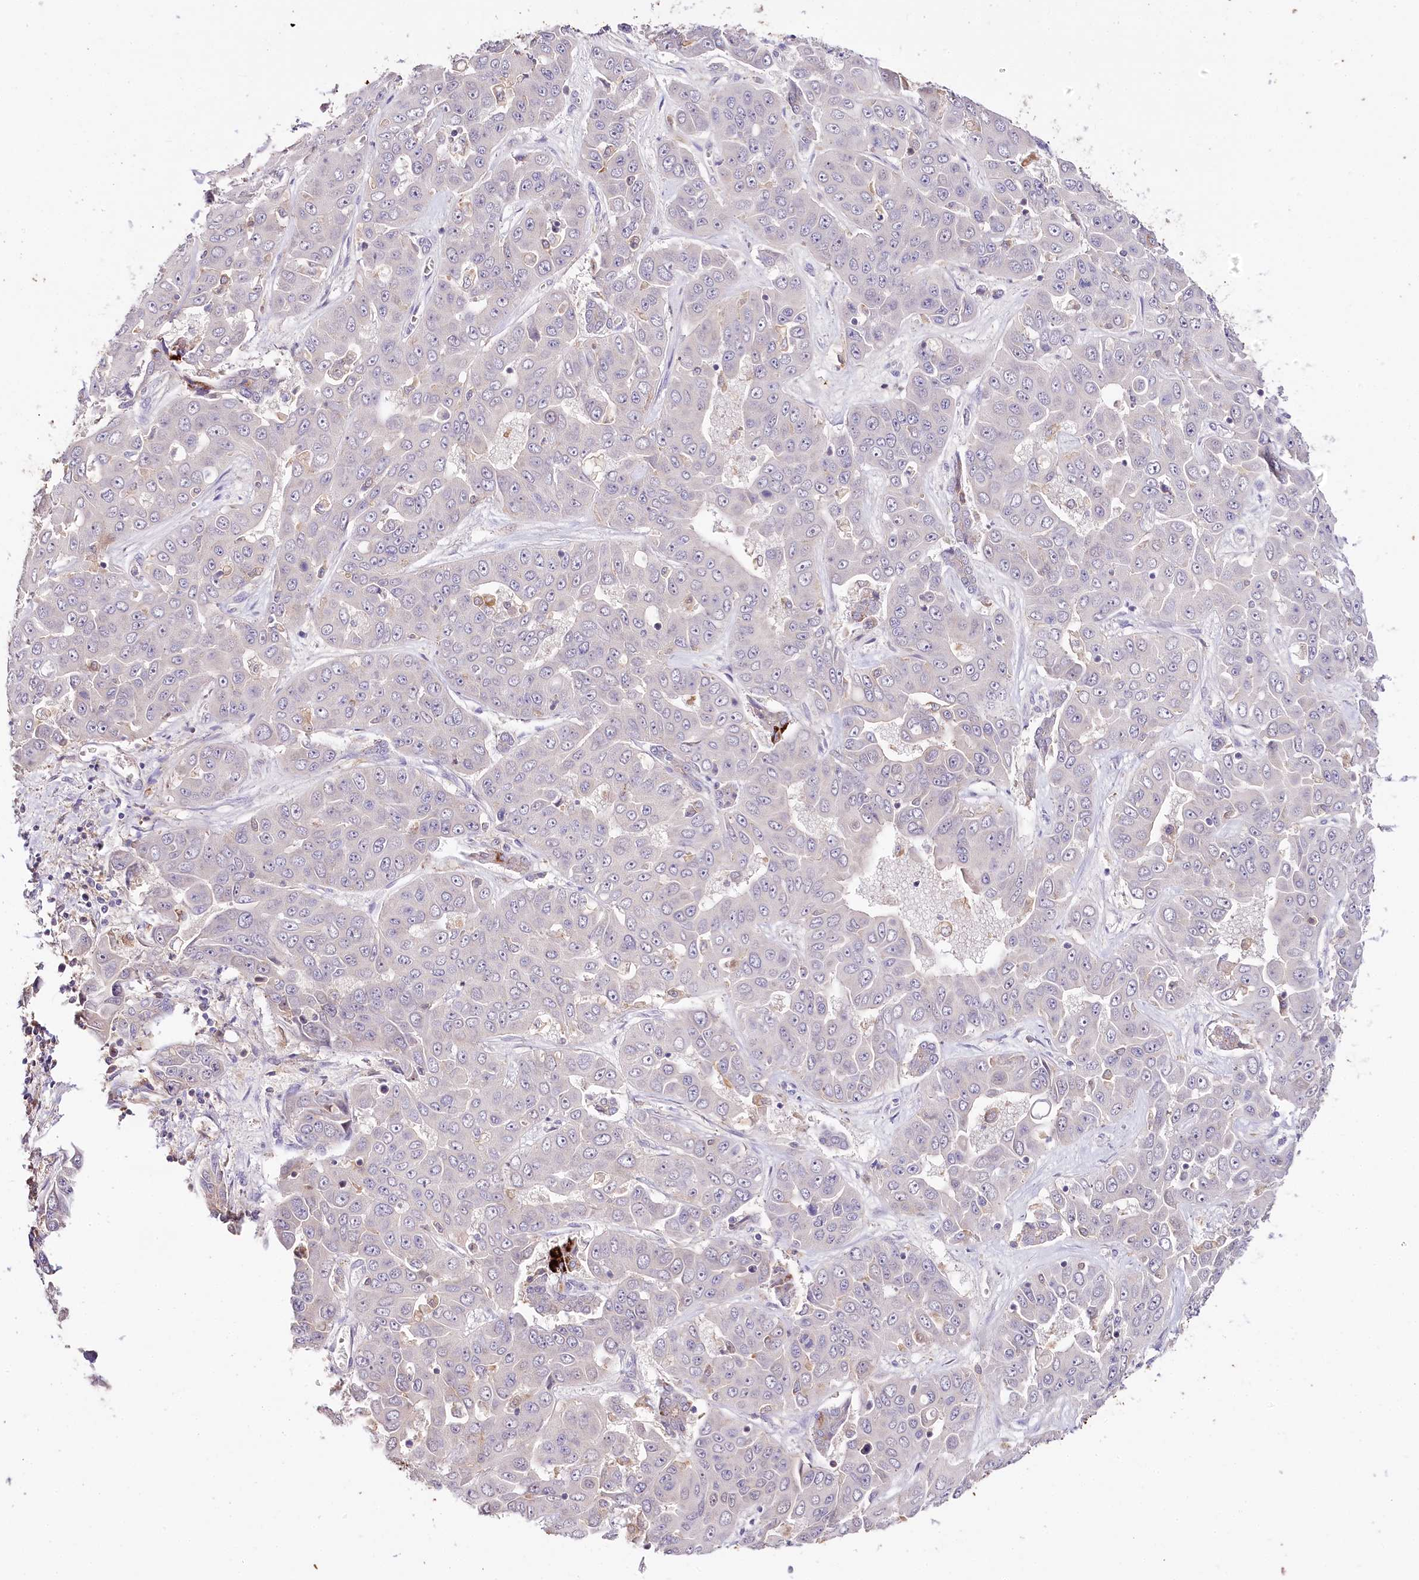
{"staining": {"intensity": "negative", "quantity": "none", "location": "none"}, "tissue": "liver cancer", "cell_type": "Tumor cells", "image_type": "cancer", "snomed": [{"axis": "morphology", "description": "Cholangiocarcinoma"}, {"axis": "topography", "description": "Liver"}], "caption": "An immunohistochemistry (IHC) photomicrograph of liver cholangiocarcinoma is shown. There is no staining in tumor cells of liver cholangiocarcinoma.", "gene": "DAPK1", "patient": {"sex": "female", "age": 52}}